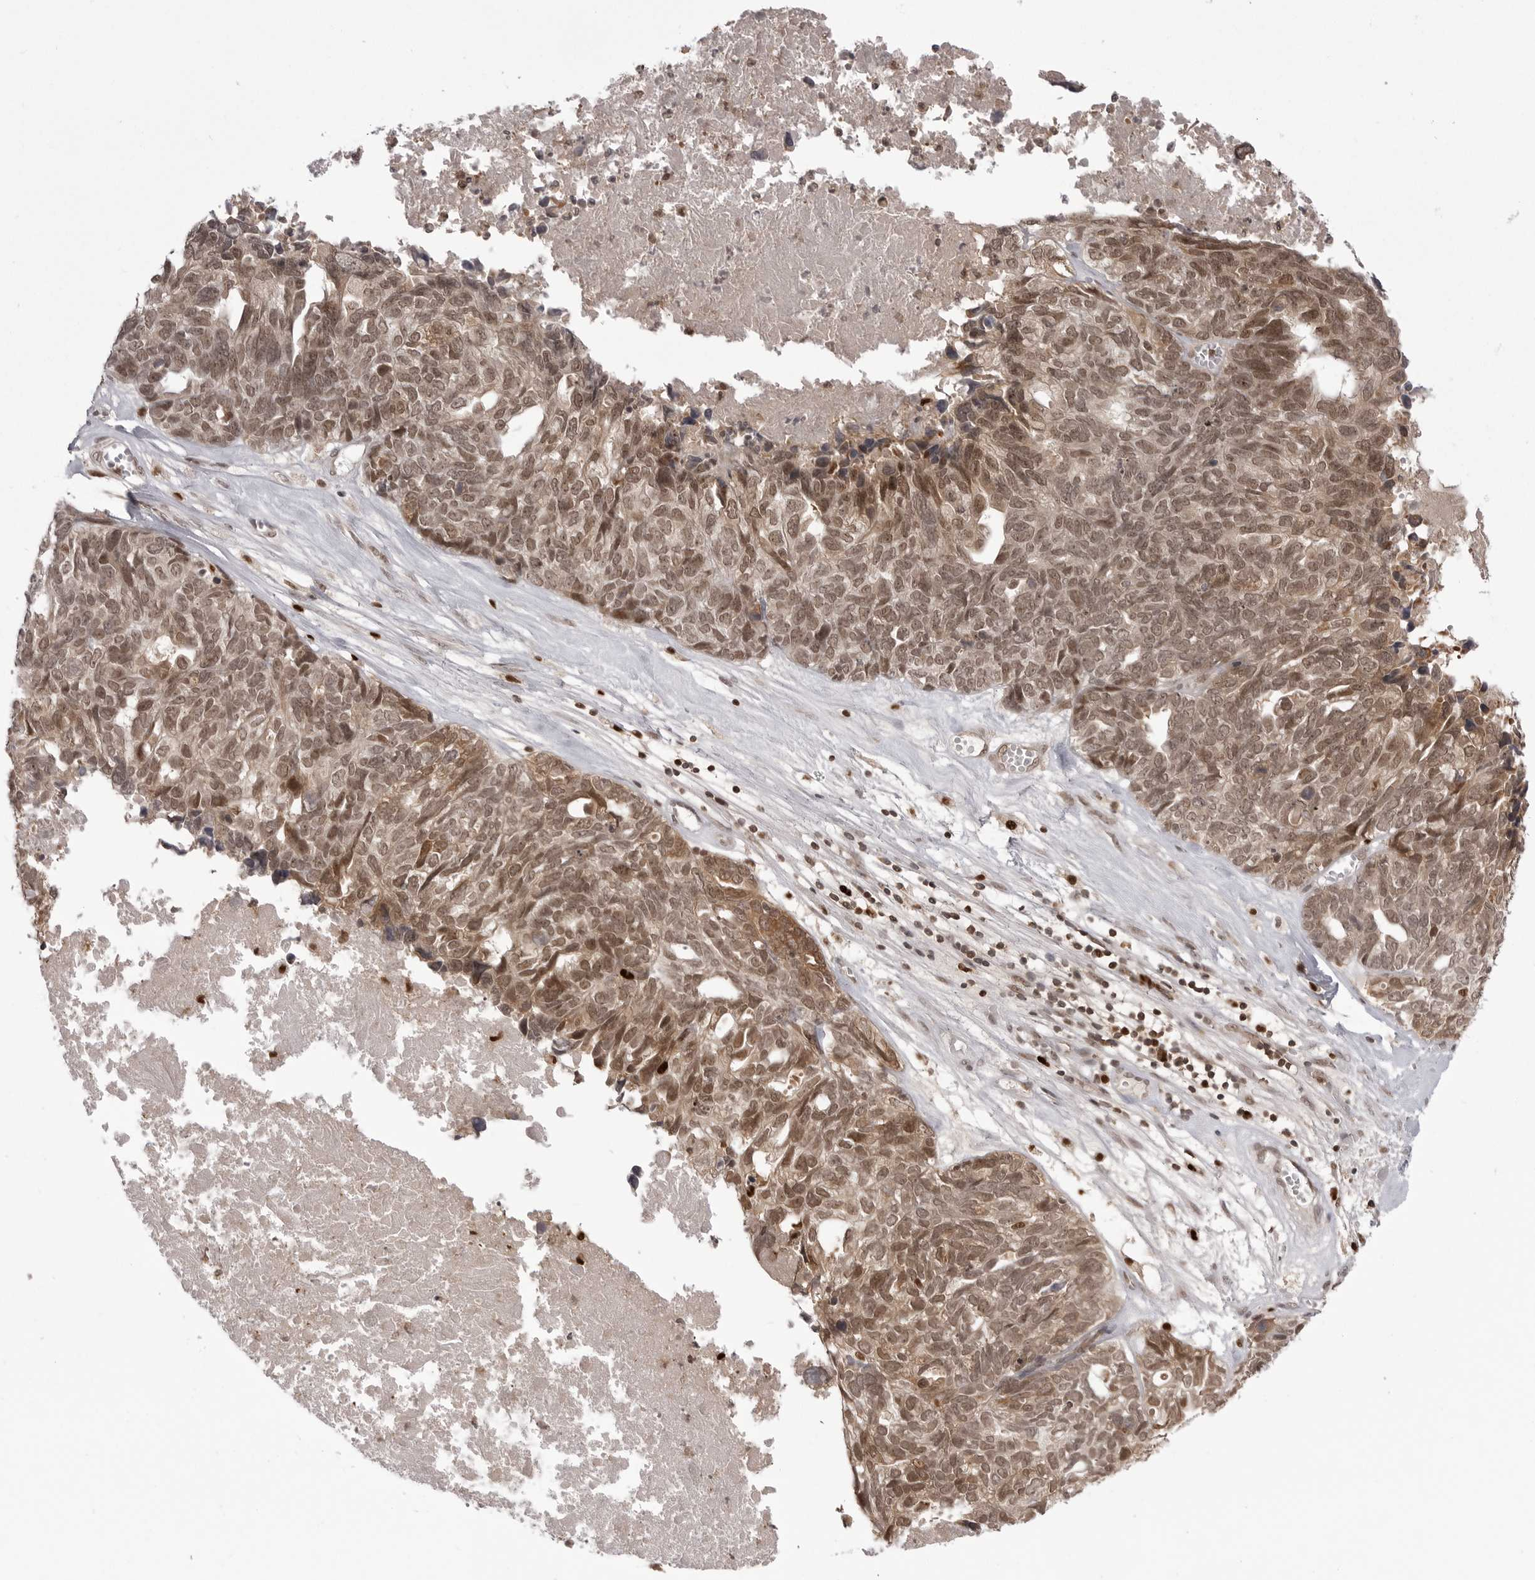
{"staining": {"intensity": "moderate", "quantity": ">75%", "location": "cytoplasmic/membranous,nuclear"}, "tissue": "ovarian cancer", "cell_type": "Tumor cells", "image_type": "cancer", "snomed": [{"axis": "morphology", "description": "Cystadenocarcinoma, serous, NOS"}, {"axis": "topography", "description": "Ovary"}], "caption": "IHC (DAB (3,3'-diaminobenzidine)) staining of human ovarian cancer exhibits moderate cytoplasmic/membranous and nuclear protein staining in approximately >75% of tumor cells.", "gene": "PTK2B", "patient": {"sex": "female", "age": 79}}